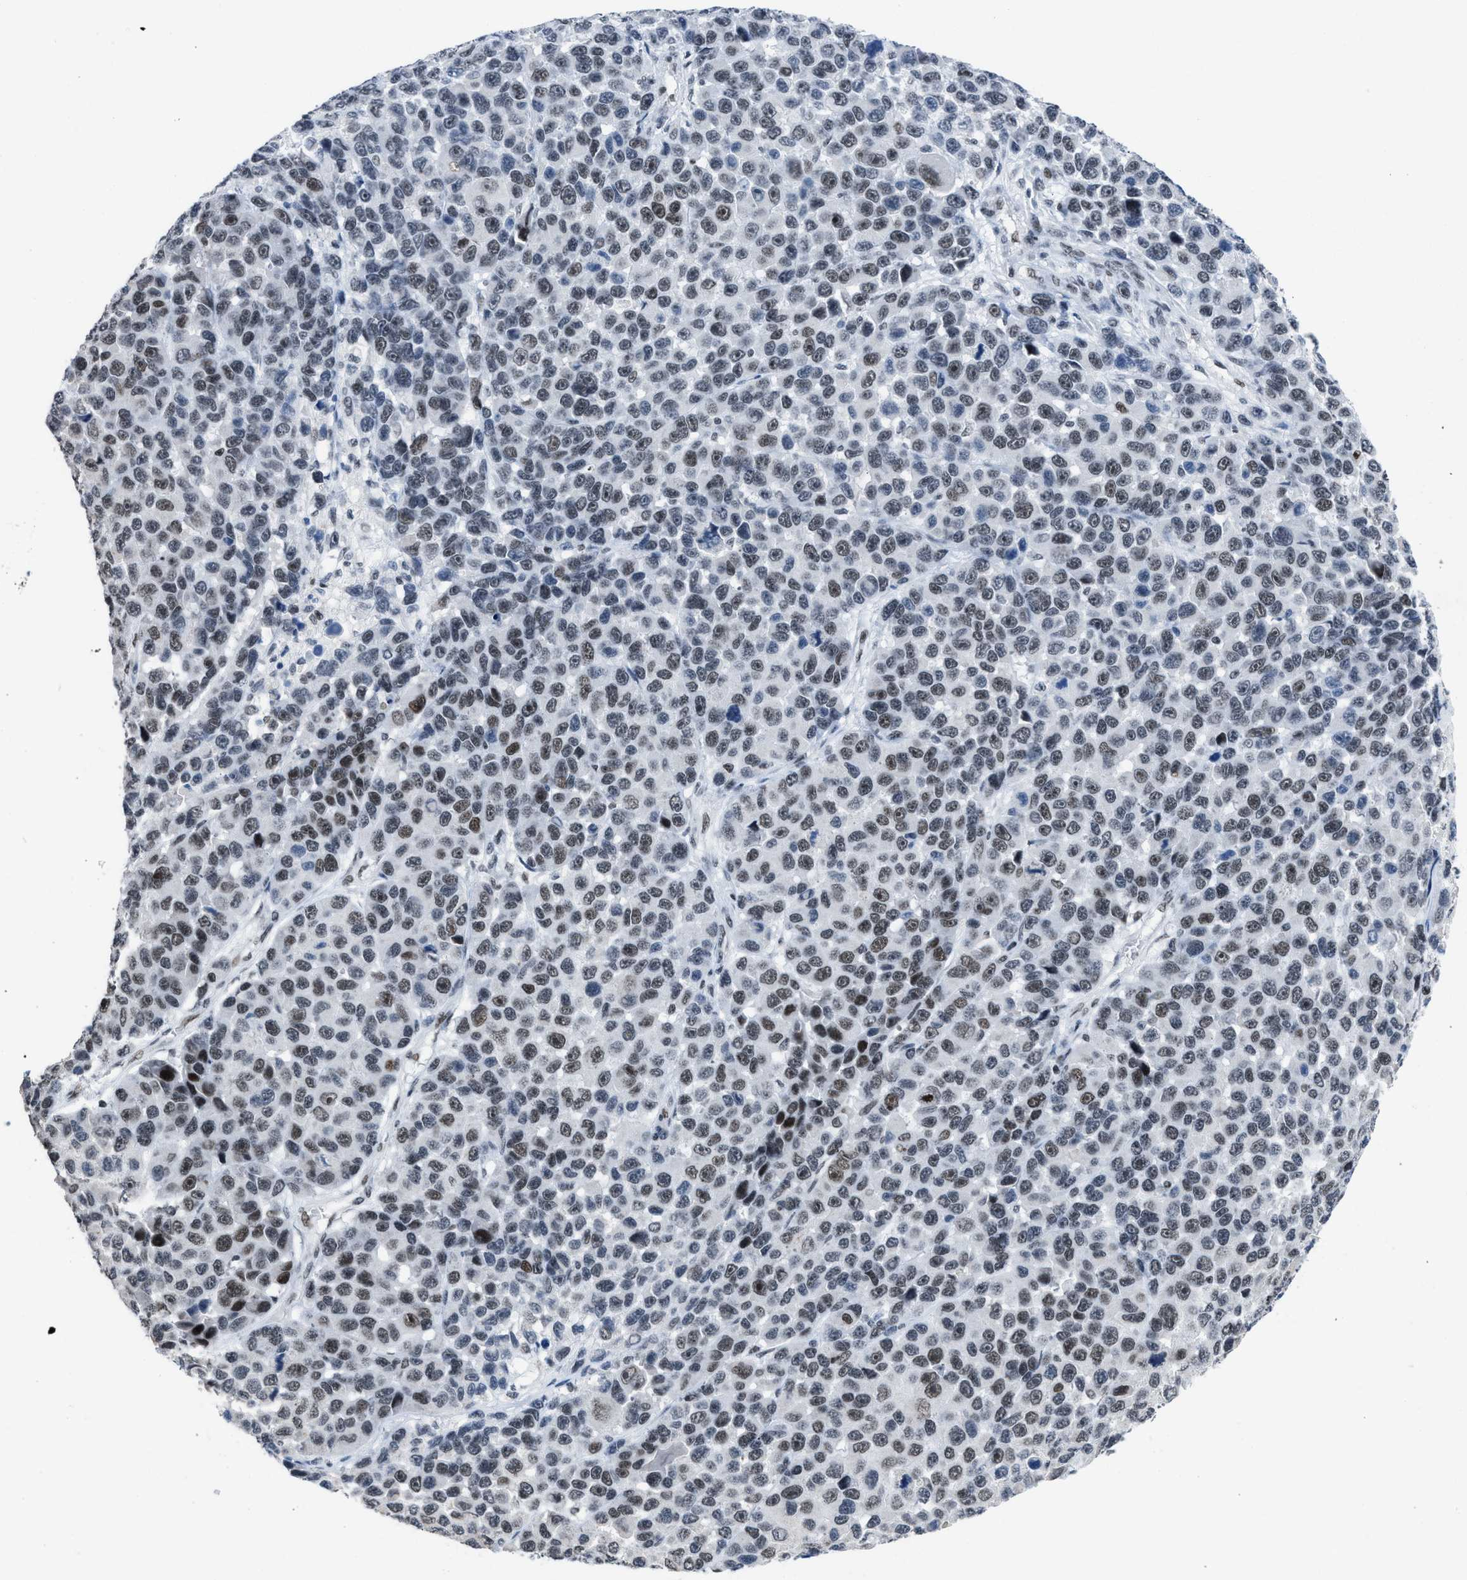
{"staining": {"intensity": "weak", "quantity": ">75%", "location": "nuclear"}, "tissue": "melanoma", "cell_type": "Tumor cells", "image_type": "cancer", "snomed": [{"axis": "morphology", "description": "Malignant melanoma, NOS"}, {"axis": "topography", "description": "Skin"}], "caption": "Melanoma stained with DAB (3,3'-diaminobenzidine) immunohistochemistry exhibits low levels of weak nuclear positivity in approximately >75% of tumor cells. (brown staining indicates protein expression, while blue staining denotes nuclei).", "gene": "TERF2IP", "patient": {"sex": "male", "age": 53}}